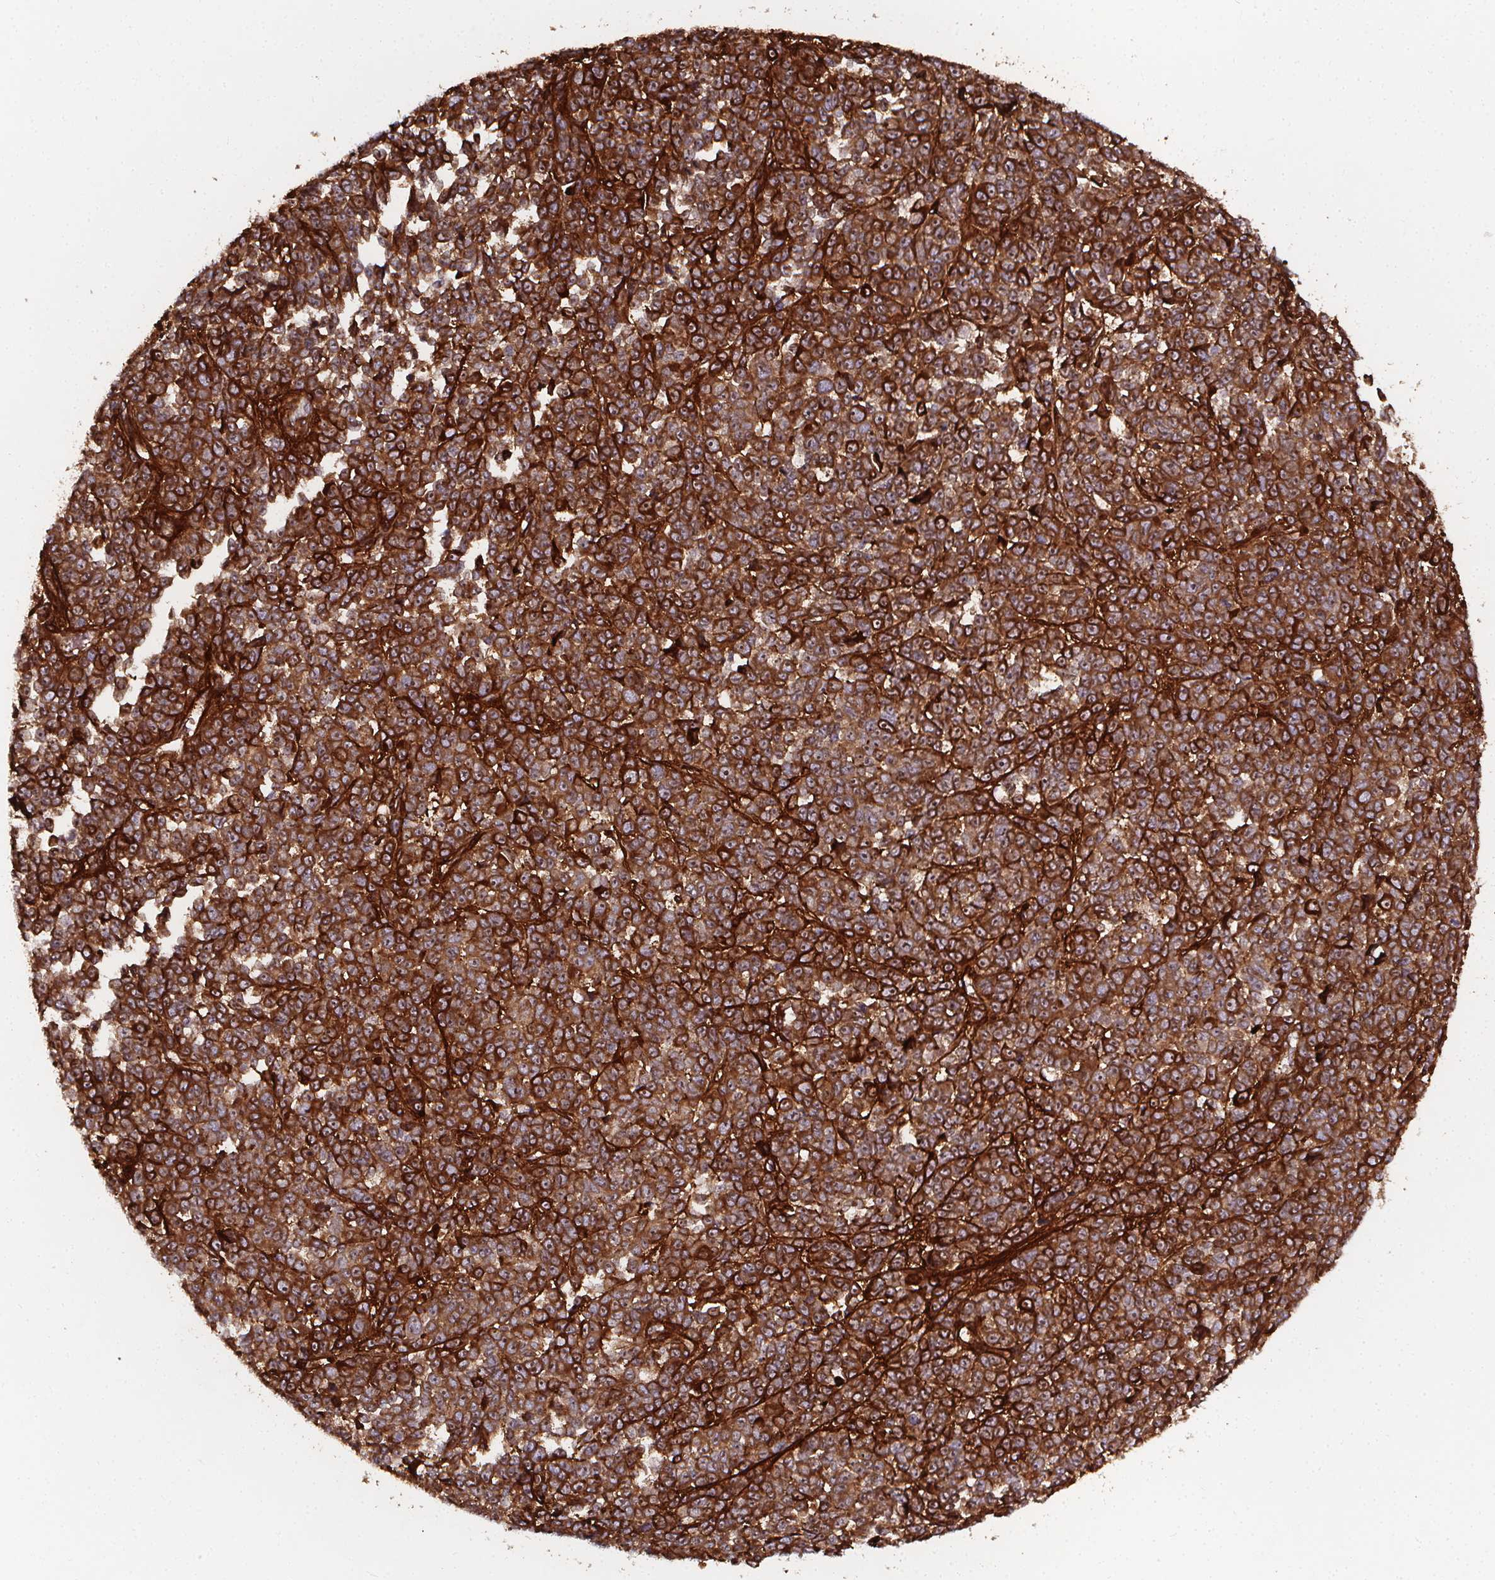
{"staining": {"intensity": "strong", "quantity": ">75%", "location": "cytoplasmic/membranous"}, "tissue": "melanoma", "cell_type": "Tumor cells", "image_type": "cancer", "snomed": [{"axis": "morphology", "description": "Malignant melanoma, NOS"}, {"axis": "topography", "description": "Skin"}], "caption": "A micrograph showing strong cytoplasmic/membranous positivity in approximately >75% of tumor cells in malignant melanoma, as visualized by brown immunohistochemical staining.", "gene": "AEBP1", "patient": {"sex": "female", "age": 95}}